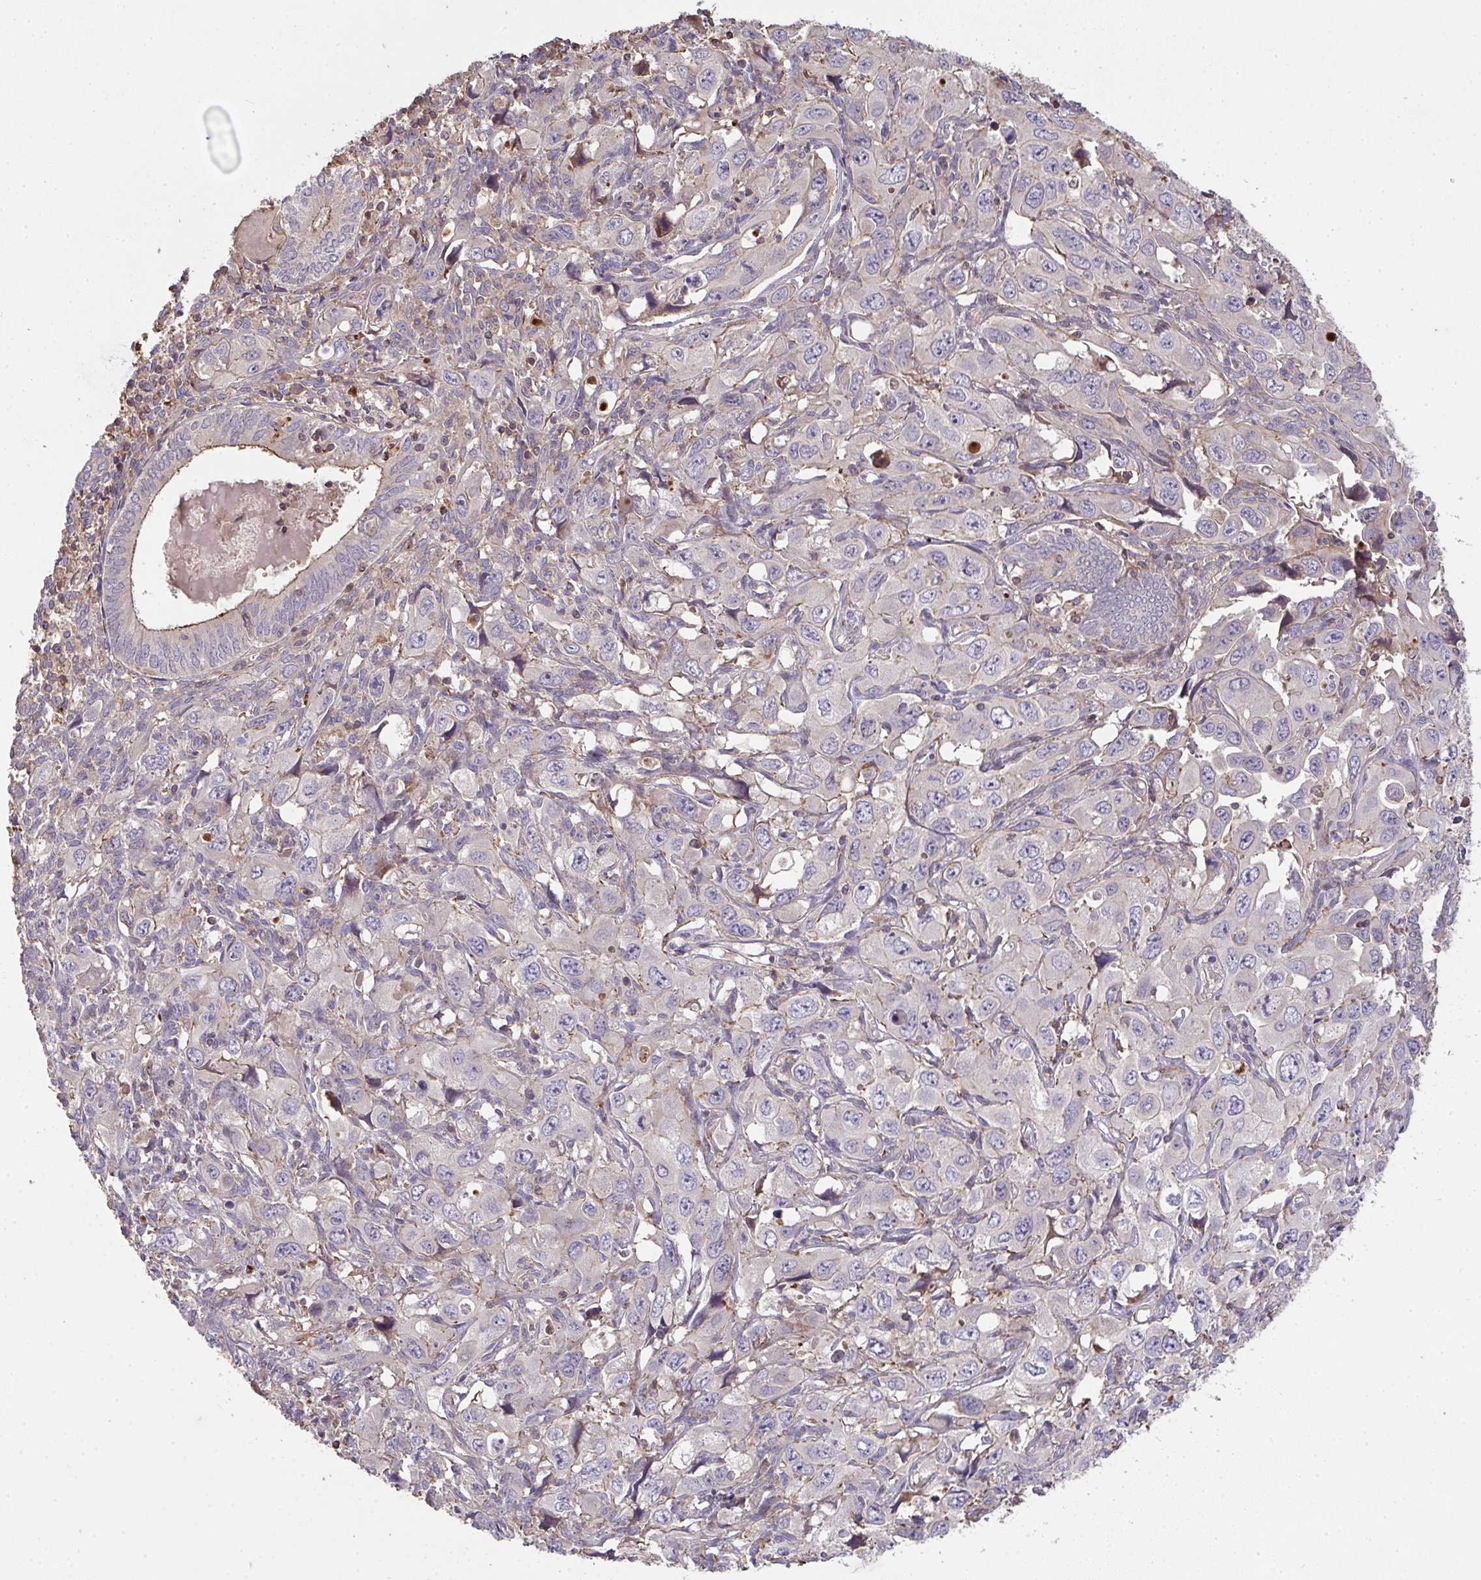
{"staining": {"intensity": "moderate", "quantity": "<25%", "location": "cytoplasmic/membranous"}, "tissue": "endometrial cancer", "cell_type": "Tumor cells", "image_type": "cancer", "snomed": [{"axis": "morphology", "description": "Adenocarcinoma, NOS"}, {"axis": "topography", "description": "Uterus"}], "caption": "Protein expression analysis of human endometrial adenocarcinoma reveals moderate cytoplasmic/membranous positivity in about <25% of tumor cells.", "gene": "TNMD", "patient": {"sex": "female", "age": 62}}